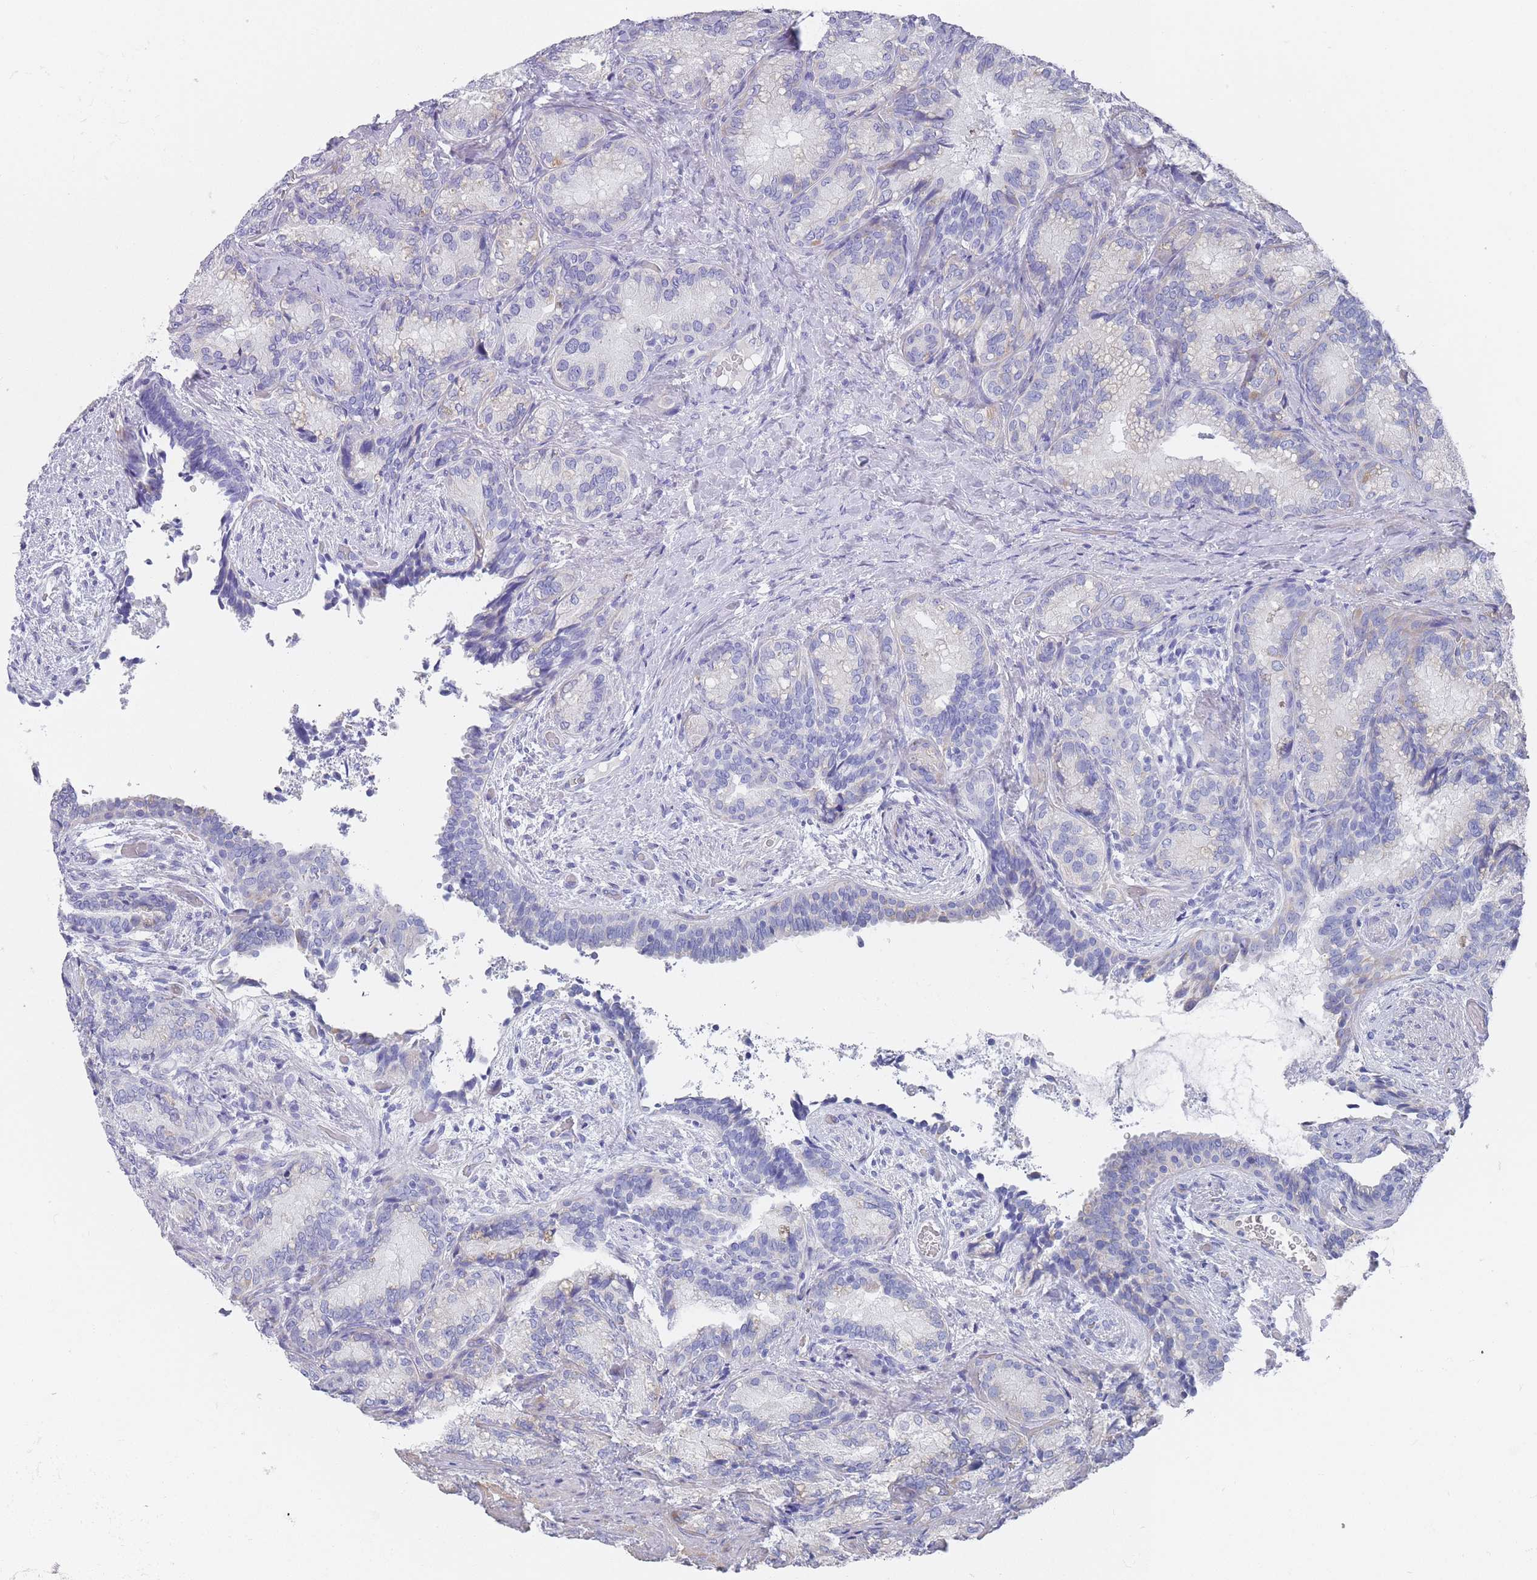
{"staining": {"intensity": "negative", "quantity": "none", "location": "none"}, "tissue": "seminal vesicle", "cell_type": "Glandular cells", "image_type": "normal", "snomed": [{"axis": "morphology", "description": "Normal tissue, NOS"}, {"axis": "topography", "description": "Seminal veicle"}], "caption": "High power microscopy micrograph of an IHC histopathology image of benign seminal vesicle, revealing no significant expression in glandular cells. (DAB (3,3'-diaminobenzidine) immunohistochemistry (IHC), high magnification).", "gene": "SCCPDH", "patient": {"sex": "male", "age": 58}}